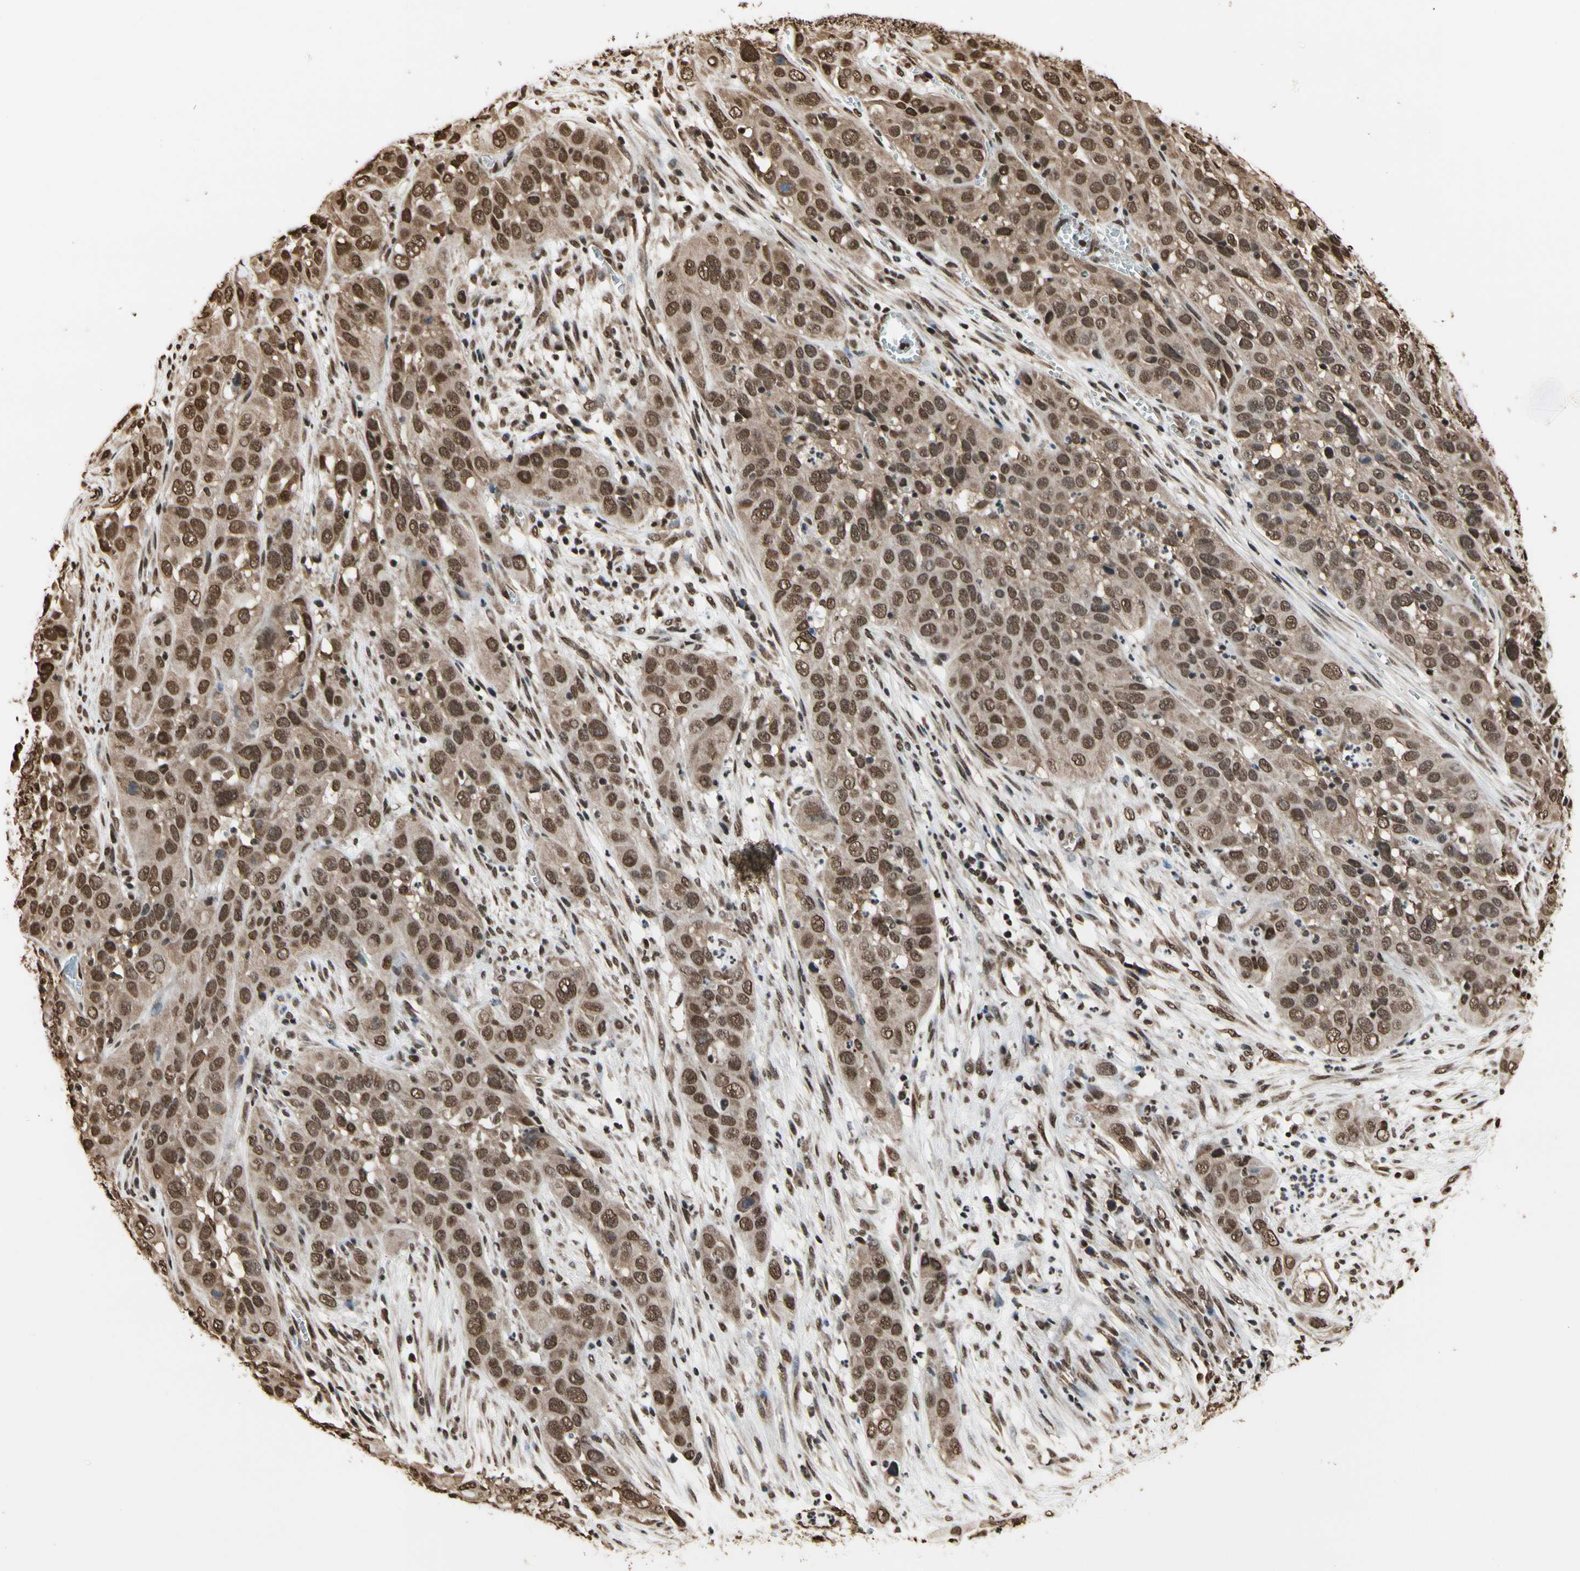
{"staining": {"intensity": "moderate", "quantity": ">75%", "location": "cytoplasmic/membranous,nuclear"}, "tissue": "cervical cancer", "cell_type": "Tumor cells", "image_type": "cancer", "snomed": [{"axis": "morphology", "description": "Squamous cell carcinoma, NOS"}, {"axis": "topography", "description": "Cervix"}], "caption": "Cervical cancer (squamous cell carcinoma) tissue demonstrates moderate cytoplasmic/membranous and nuclear expression in approximately >75% of tumor cells, visualized by immunohistochemistry.", "gene": "HNRNPK", "patient": {"sex": "female", "age": 32}}